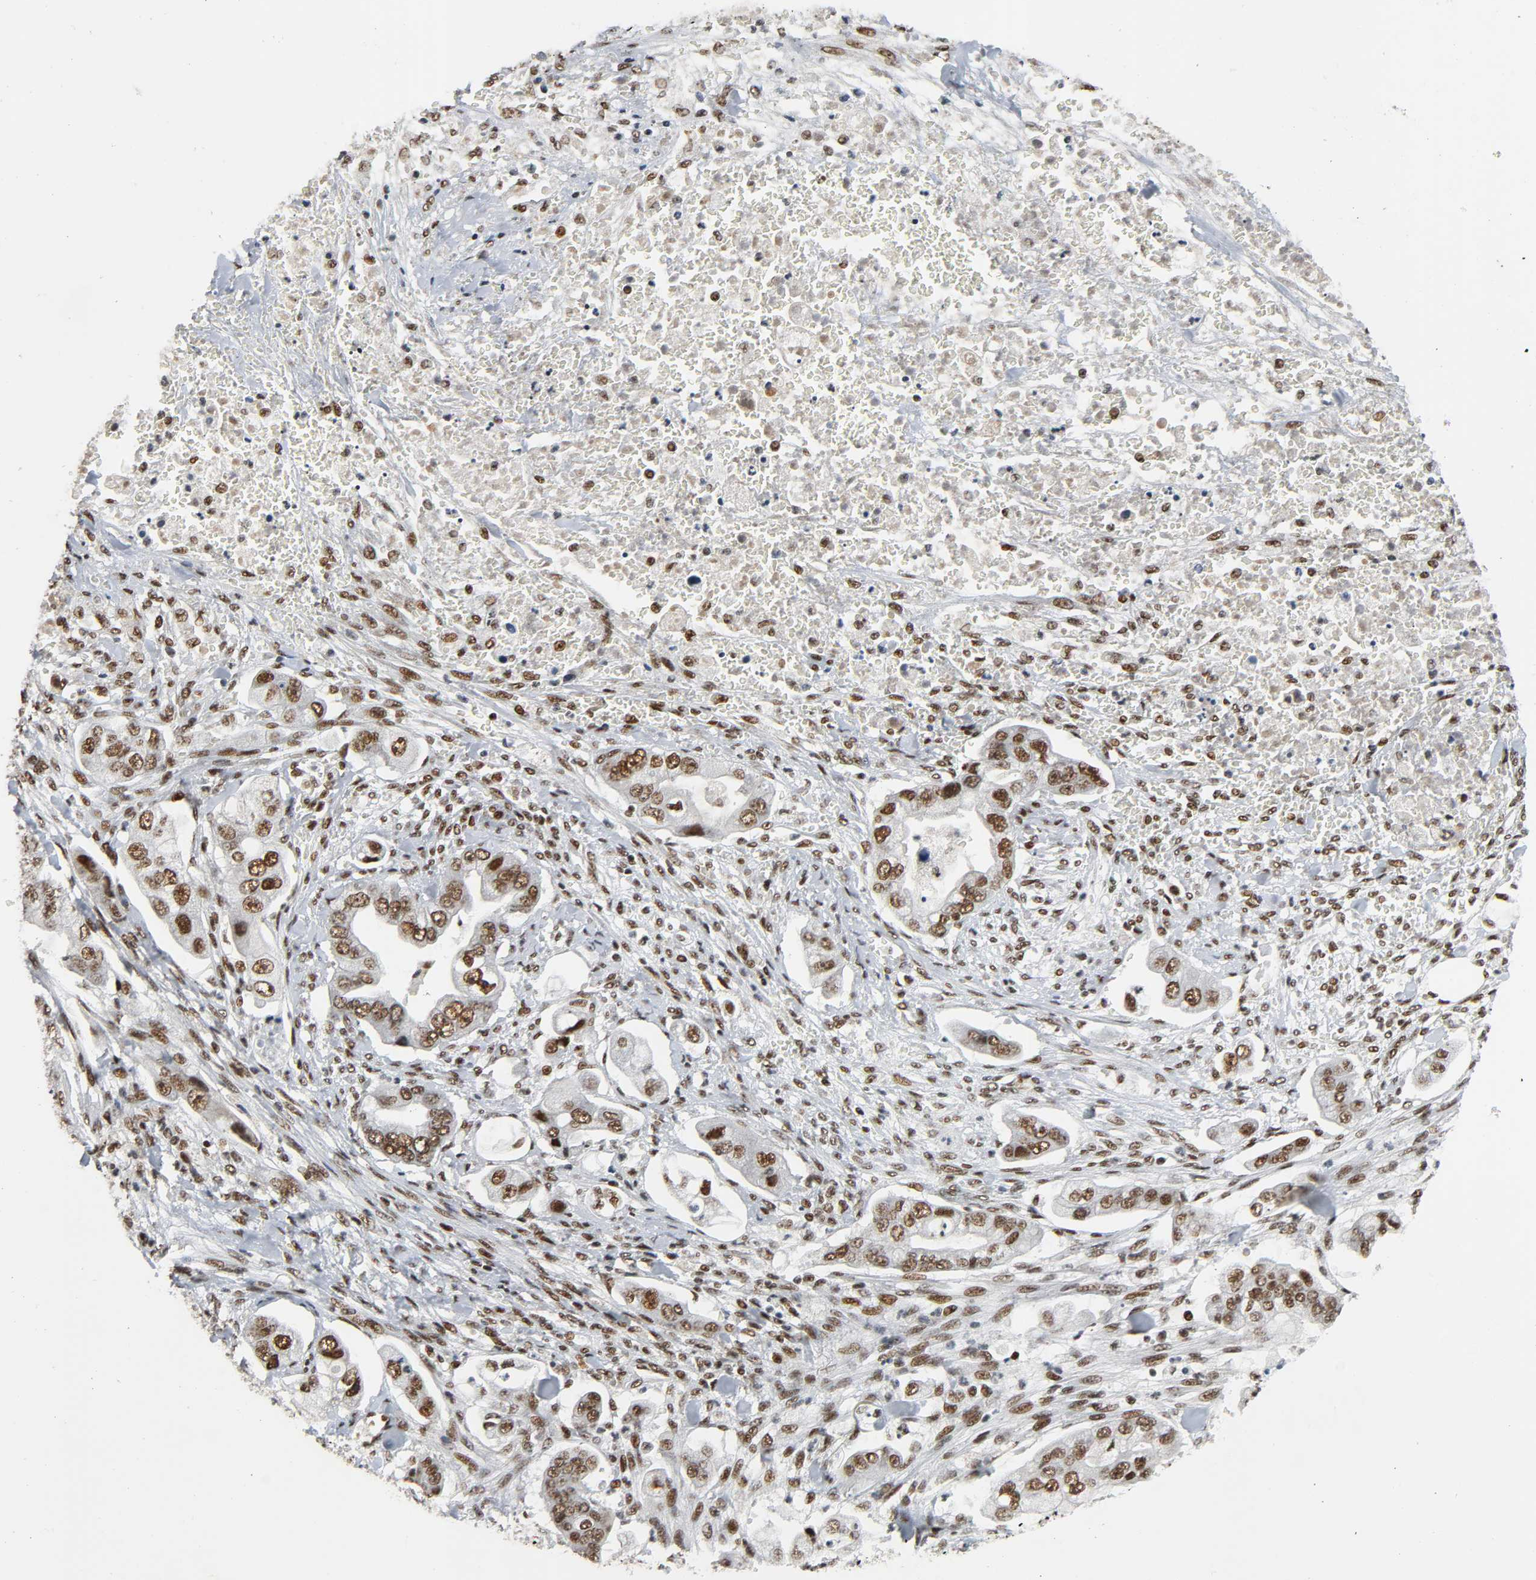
{"staining": {"intensity": "strong", "quantity": ">75%", "location": "nuclear"}, "tissue": "stomach cancer", "cell_type": "Tumor cells", "image_type": "cancer", "snomed": [{"axis": "morphology", "description": "Adenocarcinoma, NOS"}, {"axis": "topography", "description": "Stomach"}], "caption": "Protein expression analysis of human stomach adenocarcinoma reveals strong nuclear staining in approximately >75% of tumor cells. The protein is shown in brown color, while the nuclei are stained blue.", "gene": "CDK9", "patient": {"sex": "male", "age": 62}}